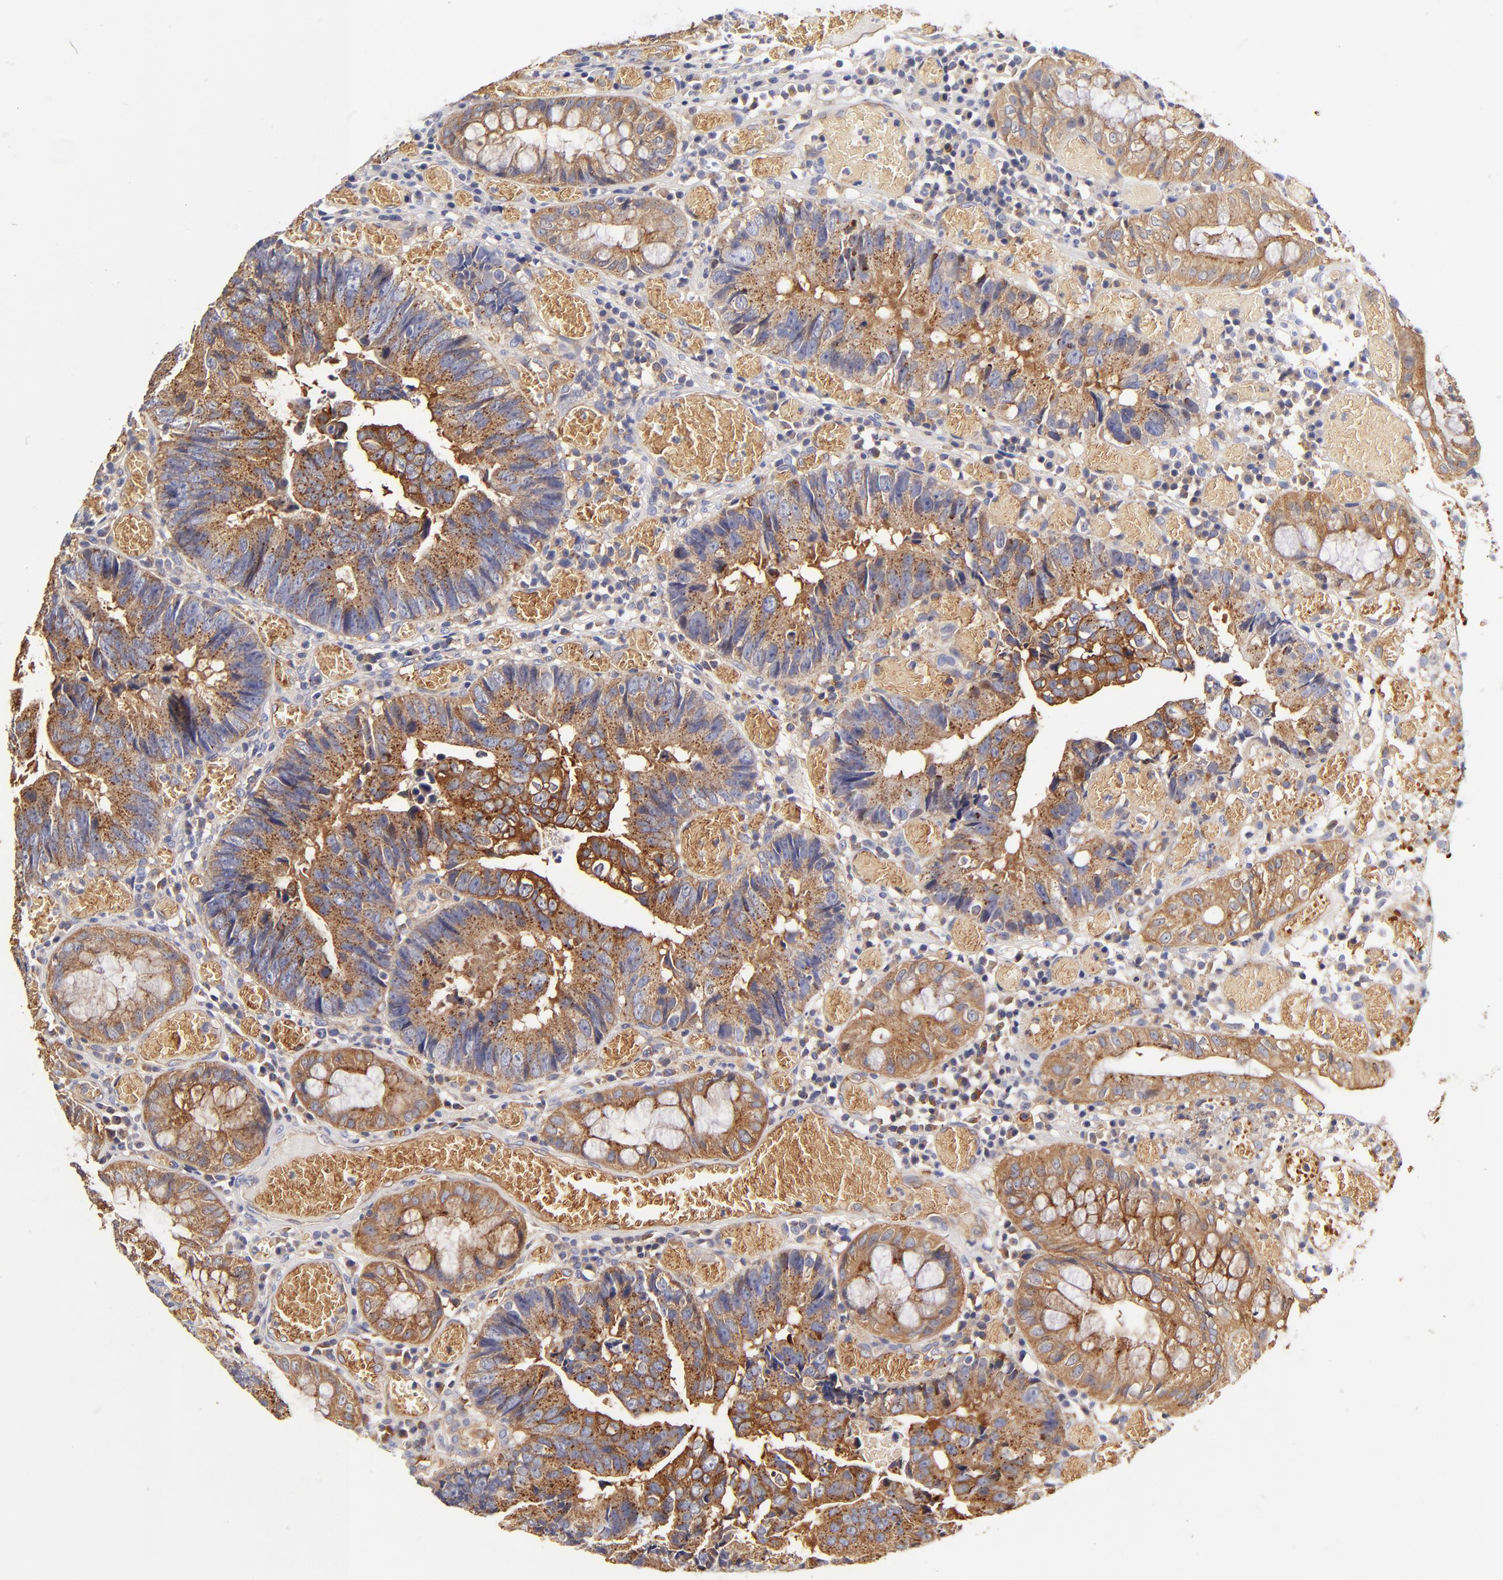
{"staining": {"intensity": "moderate", "quantity": ">75%", "location": "cytoplasmic/membranous"}, "tissue": "colorectal cancer", "cell_type": "Tumor cells", "image_type": "cancer", "snomed": [{"axis": "morphology", "description": "Adenocarcinoma, NOS"}, {"axis": "topography", "description": "Rectum"}], "caption": "Colorectal cancer tissue demonstrates moderate cytoplasmic/membranous staining in approximately >75% of tumor cells, visualized by immunohistochemistry. (brown staining indicates protein expression, while blue staining denotes nuclei).", "gene": "CD2AP", "patient": {"sex": "female", "age": 98}}